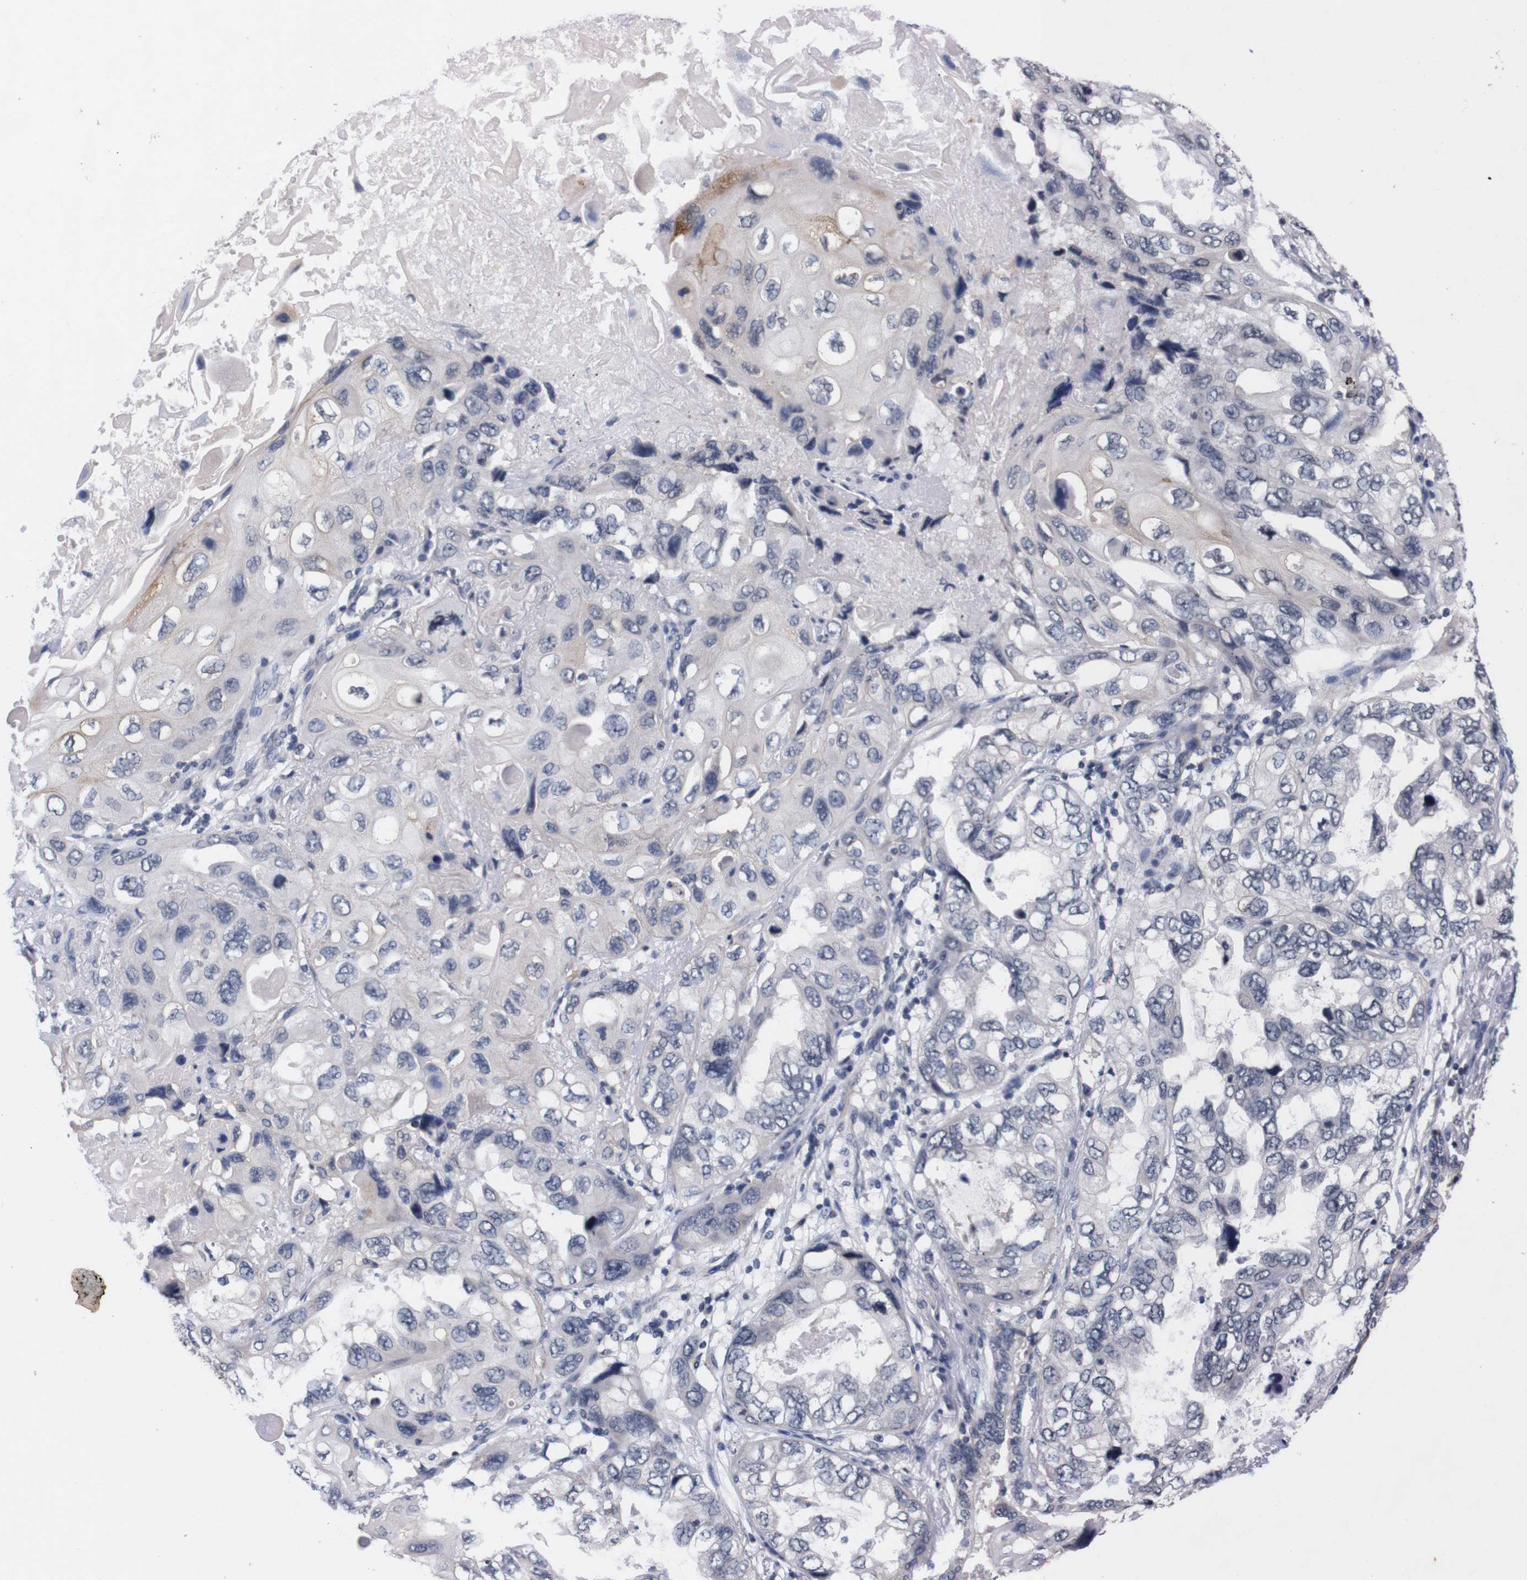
{"staining": {"intensity": "negative", "quantity": "none", "location": "none"}, "tissue": "lung cancer", "cell_type": "Tumor cells", "image_type": "cancer", "snomed": [{"axis": "morphology", "description": "Squamous cell carcinoma, NOS"}, {"axis": "topography", "description": "Lung"}], "caption": "The immunohistochemistry photomicrograph has no significant staining in tumor cells of lung cancer tissue.", "gene": "TNFRSF21", "patient": {"sex": "female", "age": 73}}